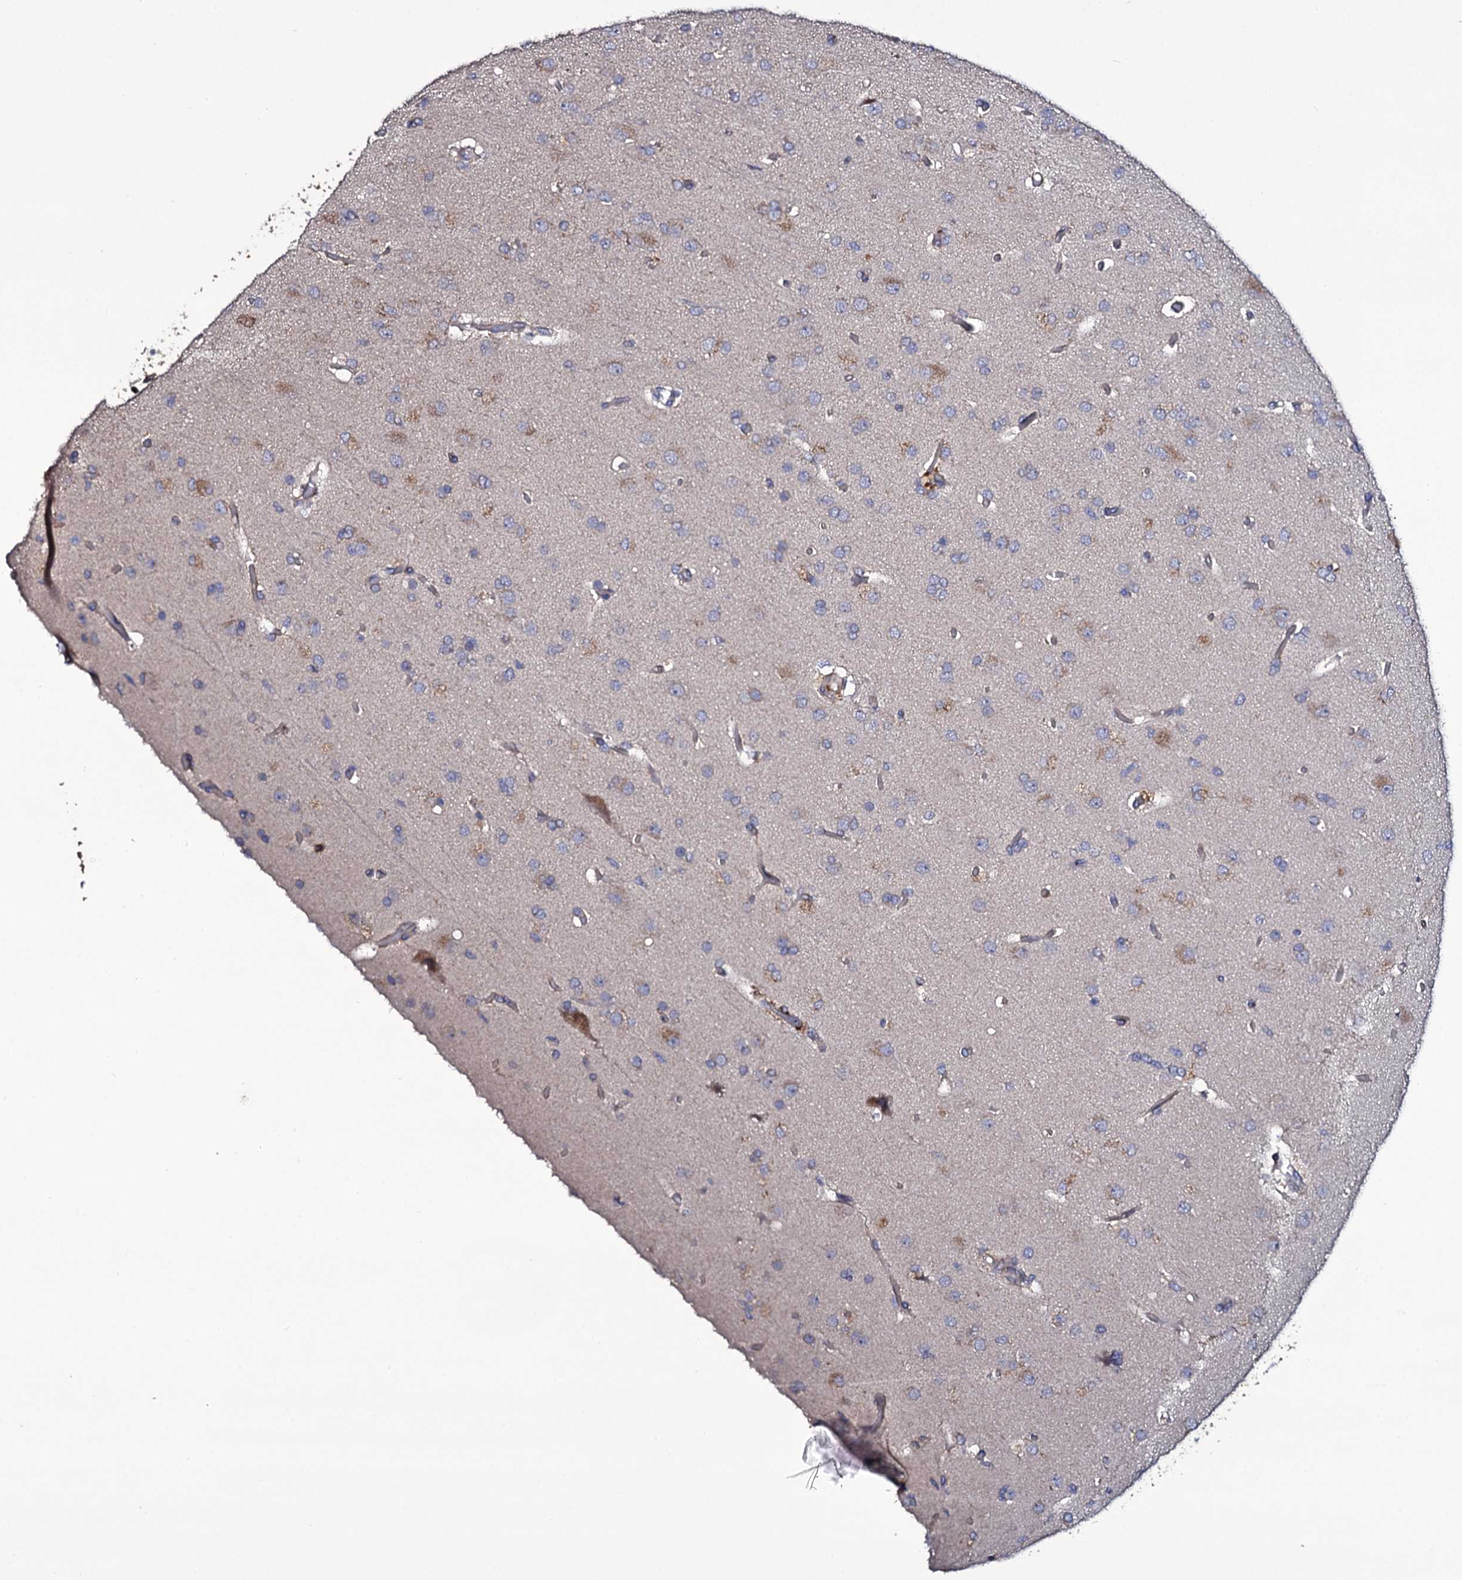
{"staining": {"intensity": "negative", "quantity": "none", "location": "none"}, "tissue": "glioma", "cell_type": "Tumor cells", "image_type": "cancer", "snomed": [{"axis": "morphology", "description": "Glioma, malignant, High grade"}, {"axis": "topography", "description": "Brain"}], "caption": "A photomicrograph of human malignant glioma (high-grade) is negative for staining in tumor cells.", "gene": "TTC23", "patient": {"sex": "female", "age": 74}}